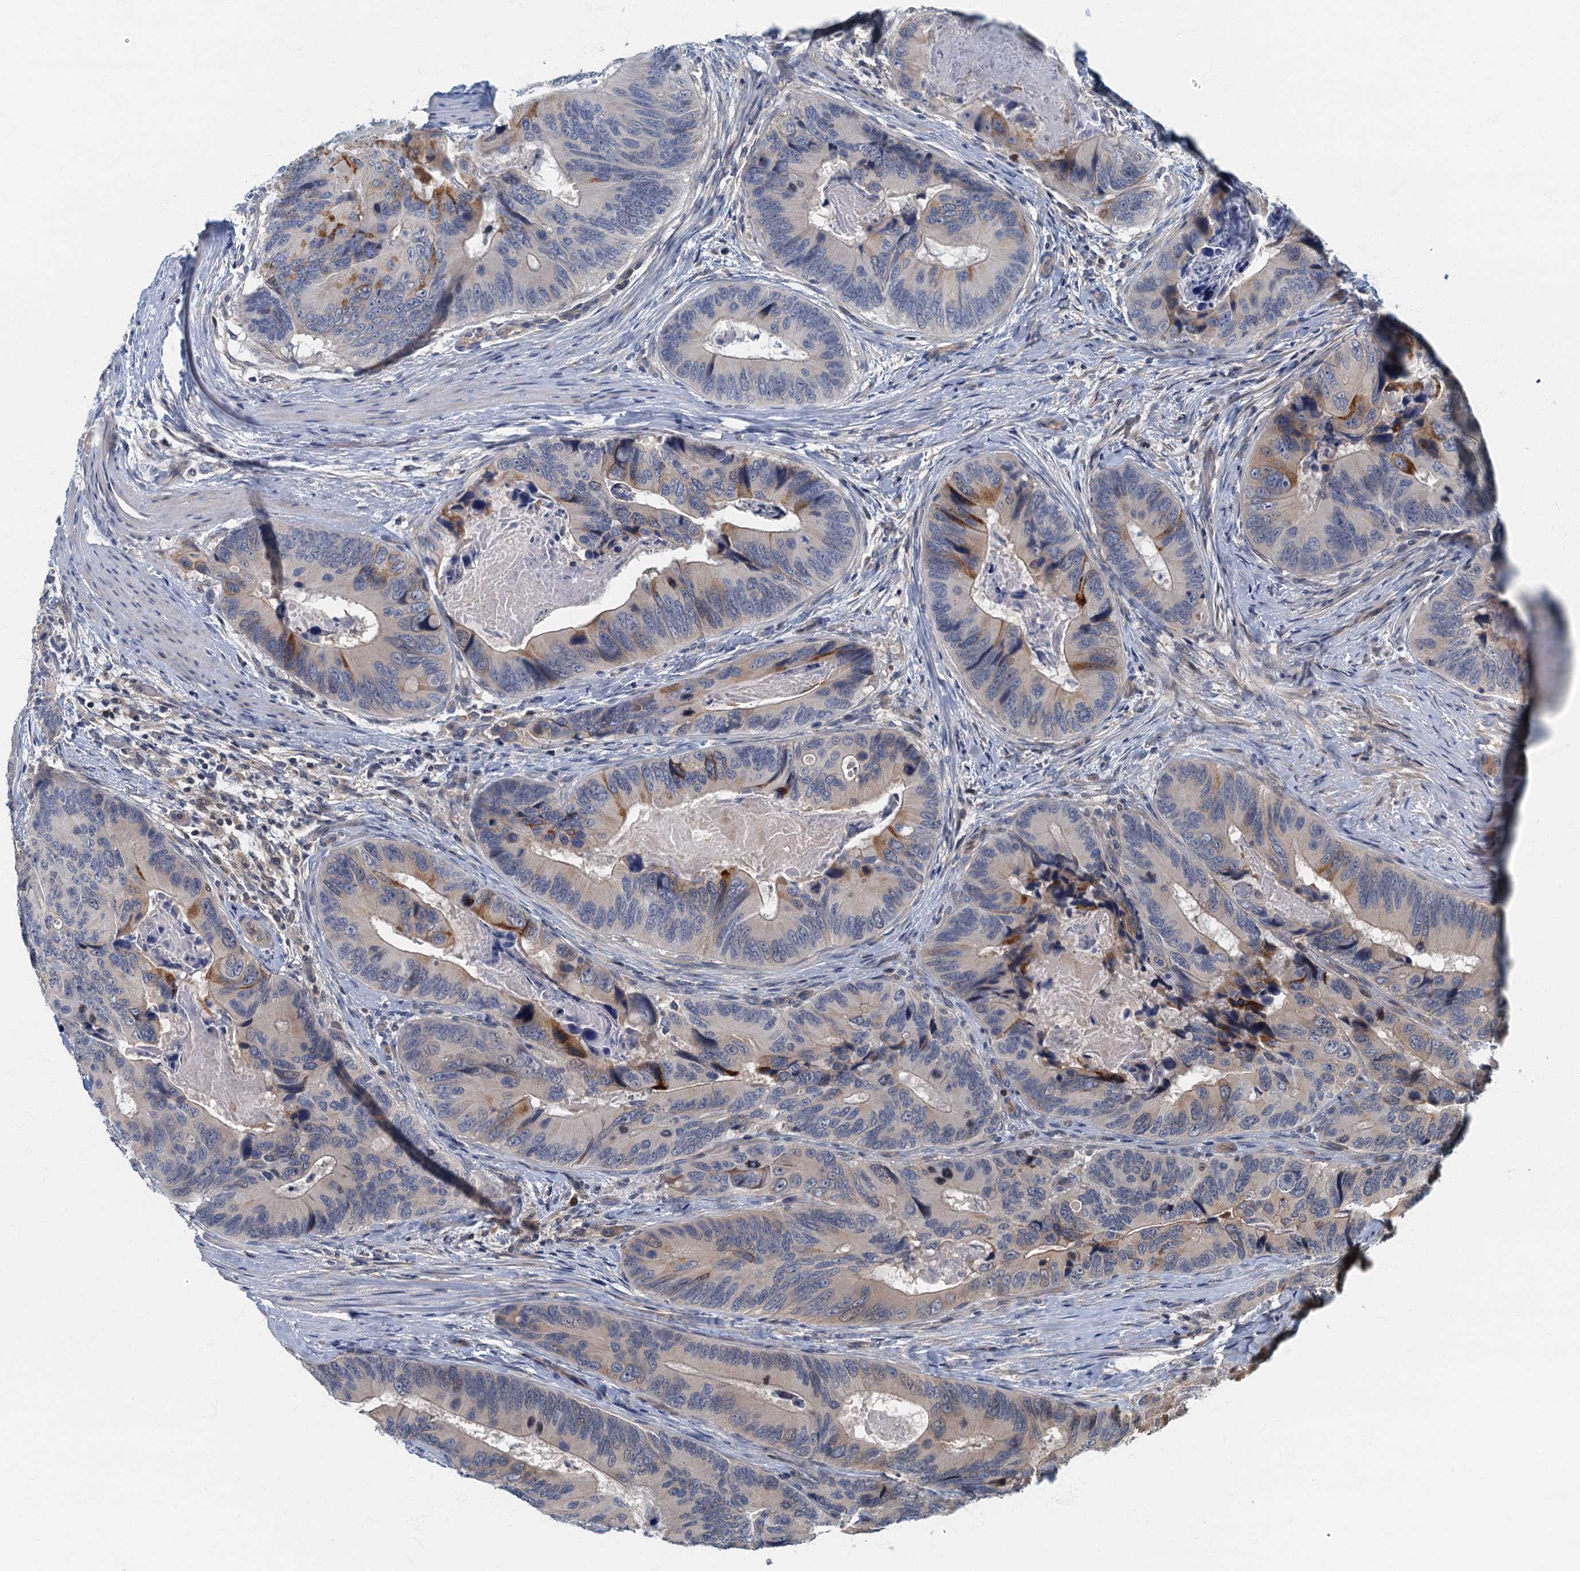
{"staining": {"intensity": "weak", "quantity": "<25%", "location": "cytoplasmic/membranous"}, "tissue": "colorectal cancer", "cell_type": "Tumor cells", "image_type": "cancer", "snomed": [{"axis": "morphology", "description": "Adenocarcinoma, NOS"}, {"axis": "topography", "description": "Colon"}], "caption": "This is a photomicrograph of IHC staining of colorectal cancer (adenocarcinoma), which shows no positivity in tumor cells.", "gene": "CKAP2L", "patient": {"sex": "male", "age": 84}}